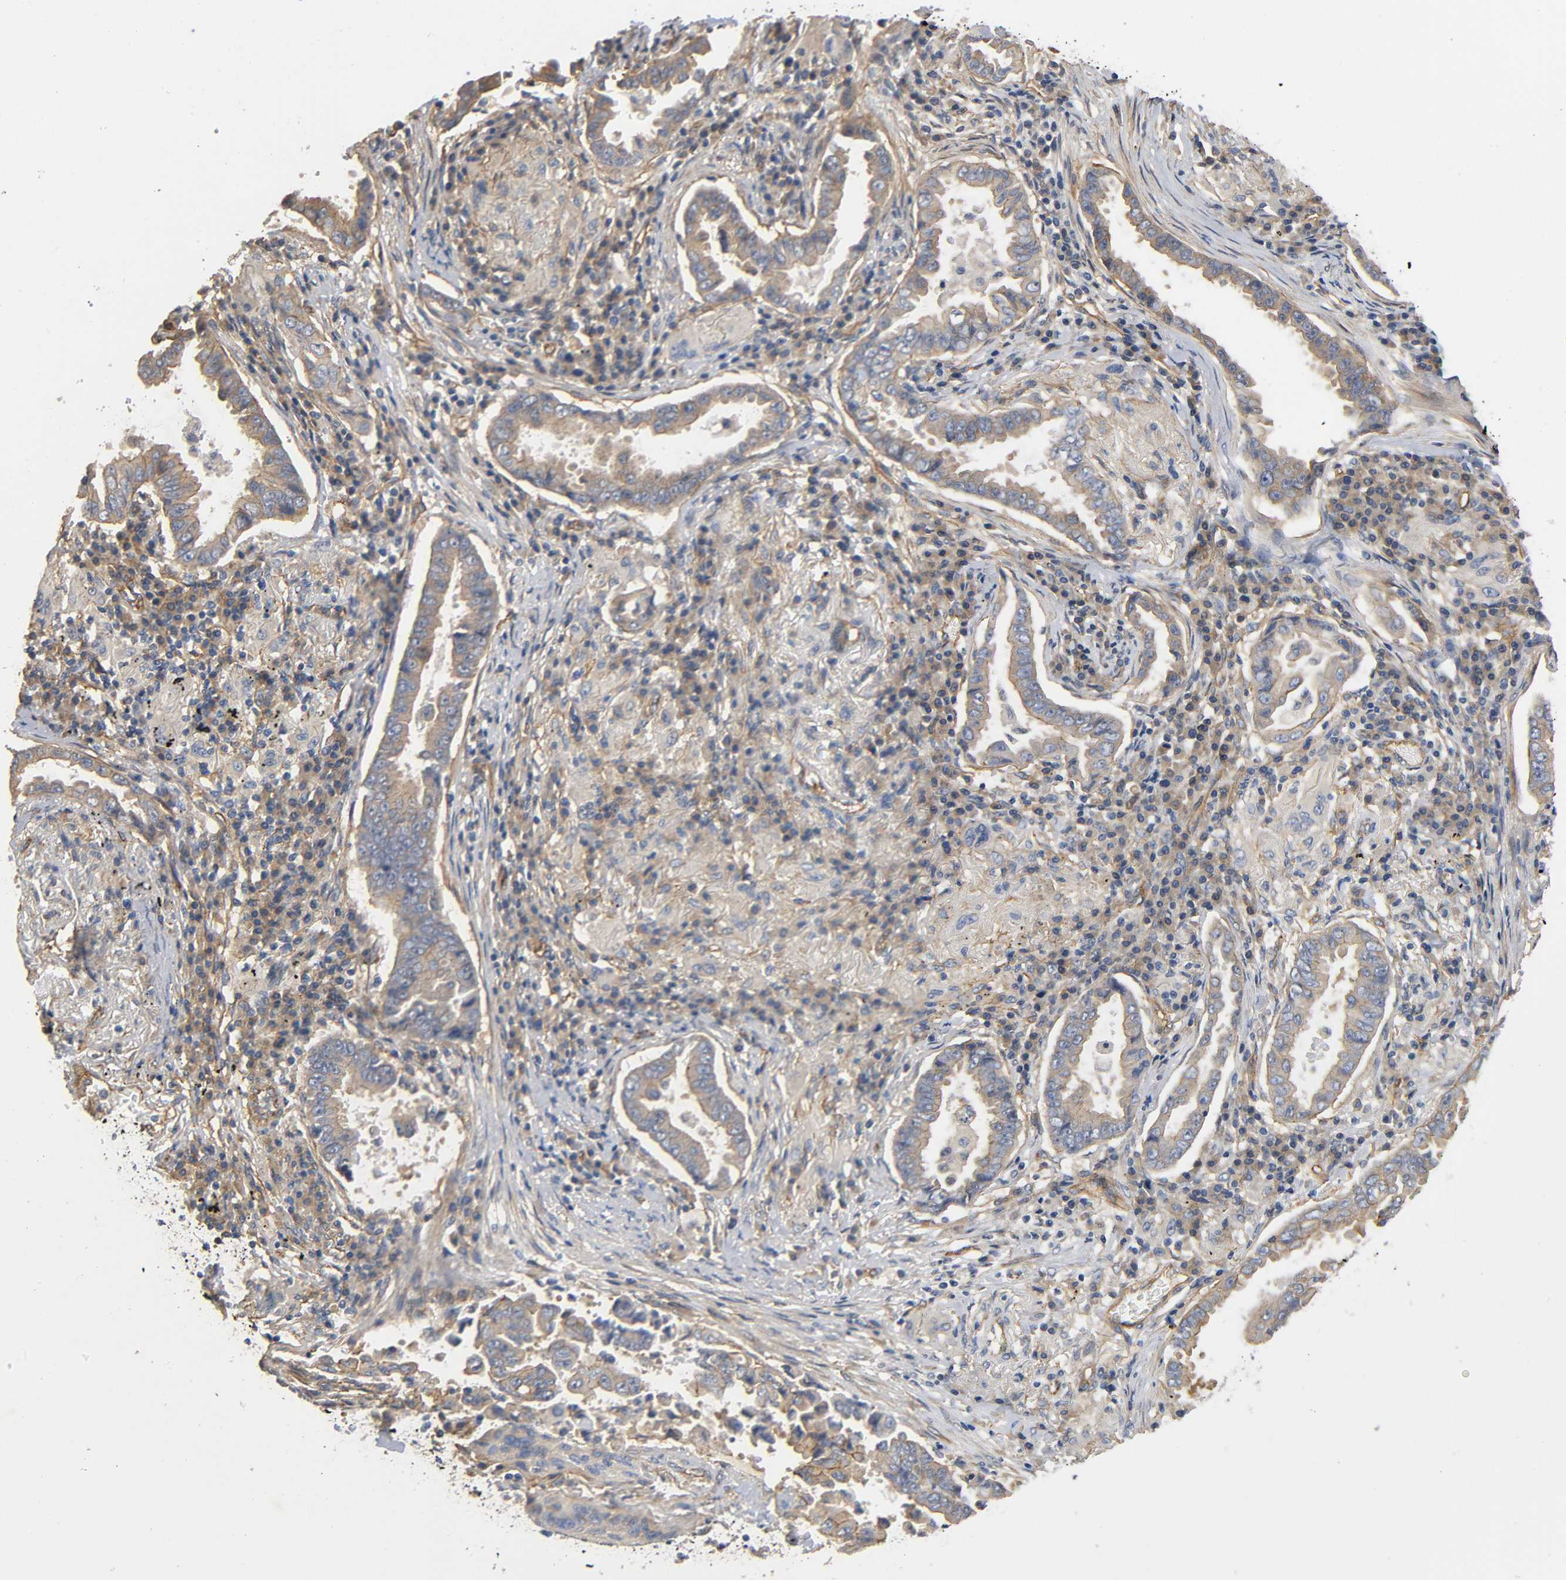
{"staining": {"intensity": "weak", "quantity": ">75%", "location": "cytoplasmic/membranous"}, "tissue": "lung cancer", "cell_type": "Tumor cells", "image_type": "cancer", "snomed": [{"axis": "morphology", "description": "Normal tissue, NOS"}, {"axis": "morphology", "description": "Inflammation, NOS"}, {"axis": "morphology", "description": "Adenocarcinoma, NOS"}, {"axis": "topography", "description": "Lung"}], "caption": "Weak cytoplasmic/membranous protein expression is identified in approximately >75% of tumor cells in lung adenocarcinoma. (DAB (3,3'-diaminobenzidine) IHC, brown staining for protein, blue staining for nuclei).", "gene": "MARS1", "patient": {"sex": "female", "age": 64}}